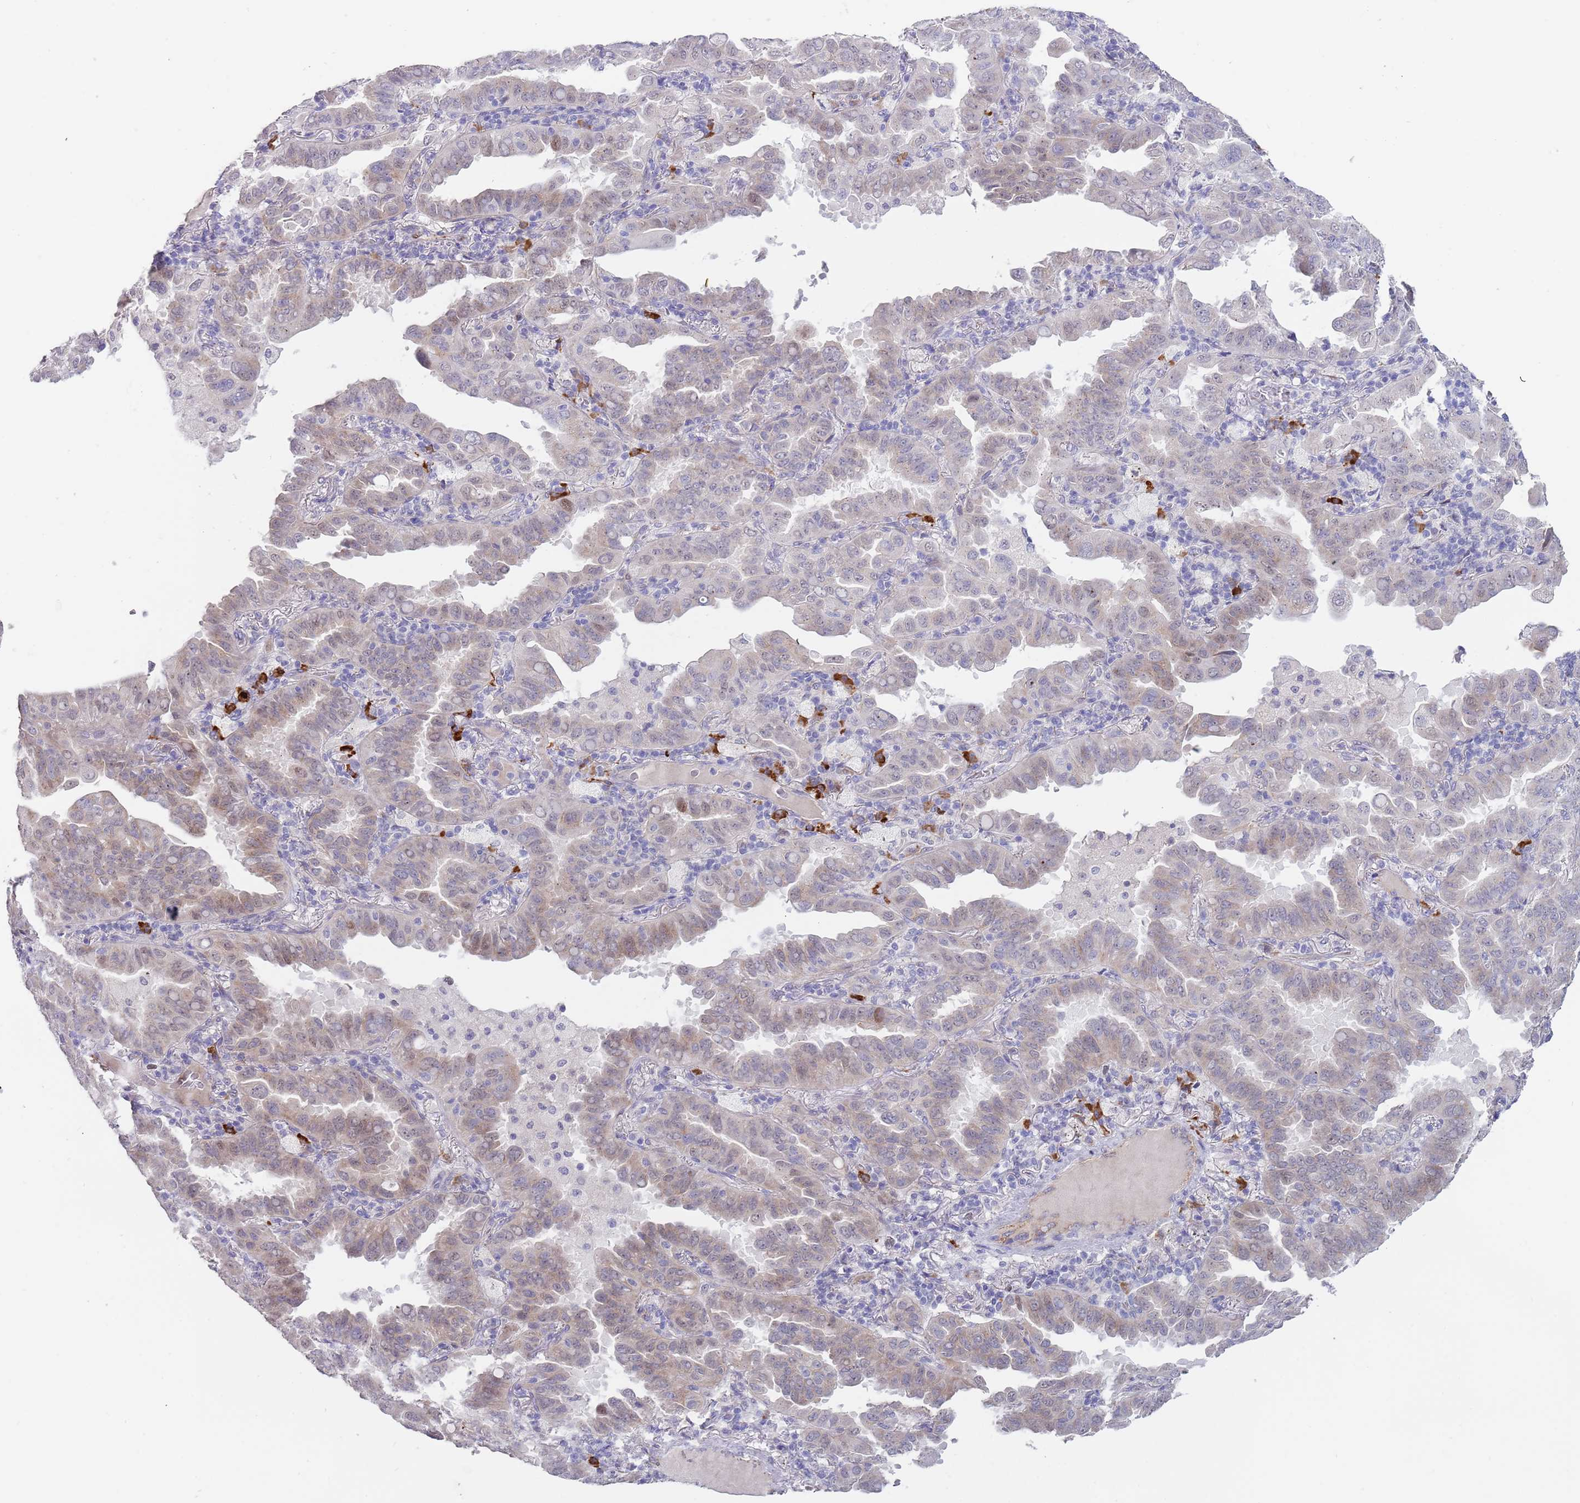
{"staining": {"intensity": "weak", "quantity": "<25%", "location": "cytoplasmic/membranous"}, "tissue": "lung cancer", "cell_type": "Tumor cells", "image_type": "cancer", "snomed": [{"axis": "morphology", "description": "Adenocarcinoma, NOS"}, {"axis": "topography", "description": "Lung"}], "caption": "Adenocarcinoma (lung) stained for a protein using immunohistochemistry (IHC) demonstrates no staining tumor cells.", "gene": "TNRC6C", "patient": {"sex": "male", "age": 64}}